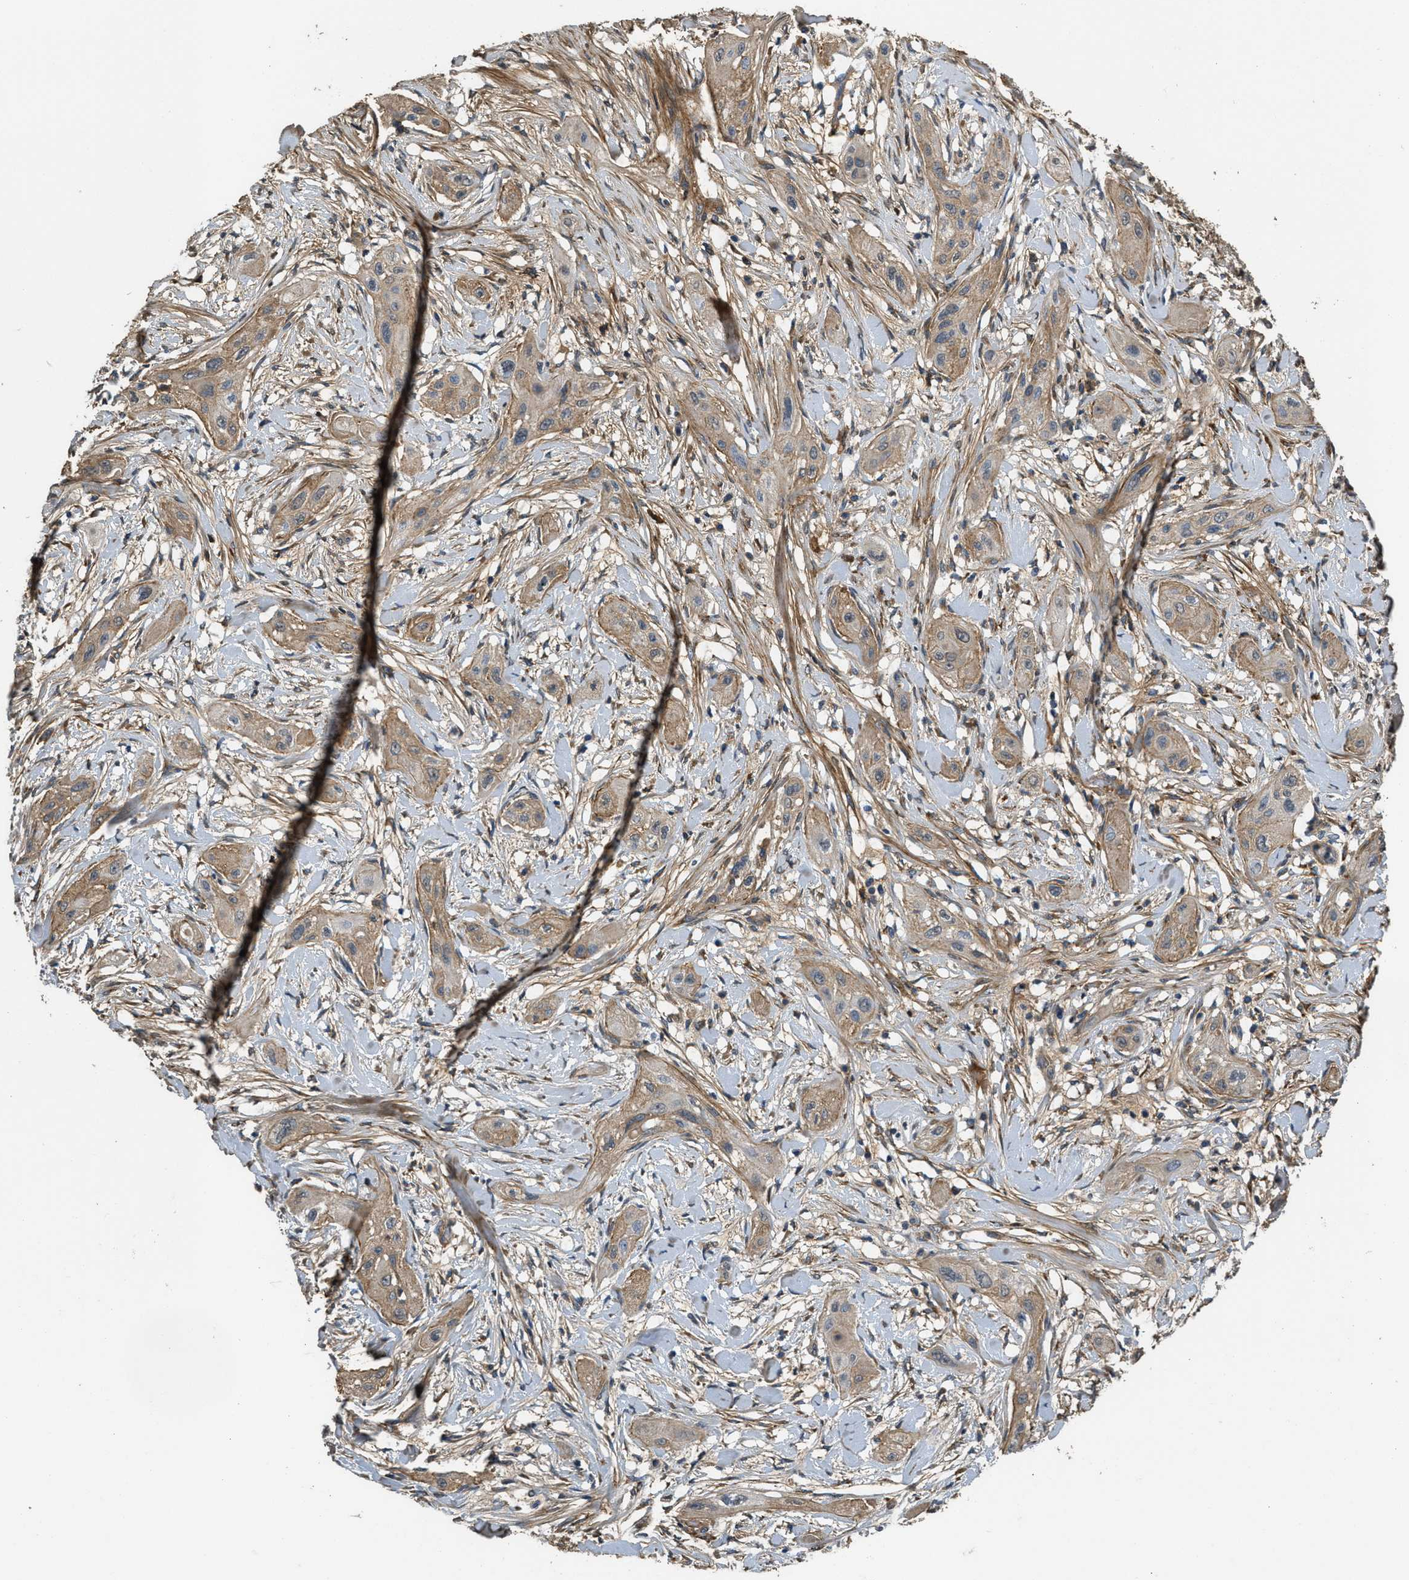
{"staining": {"intensity": "weak", "quantity": ">75%", "location": "cytoplasmic/membranous"}, "tissue": "lung cancer", "cell_type": "Tumor cells", "image_type": "cancer", "snomed": [{"axis": "morphology", "description": "Squamous cell carcinoma, NOS"}, {"axis": "topography", "description": "Lung"}], "caption": "The micrograph reveals a brown stain indicating the presence of a protein in the cytoplasmic/membranous of tumor cells in lung cancer (squamous cell carcinoma). The staining was performed using DAB, with brown indicating positive protein expression. Nuclei are stained blue with hematoxylin.", "gene": "THBS2", "patient": {"sex": "female", "age": 47}}